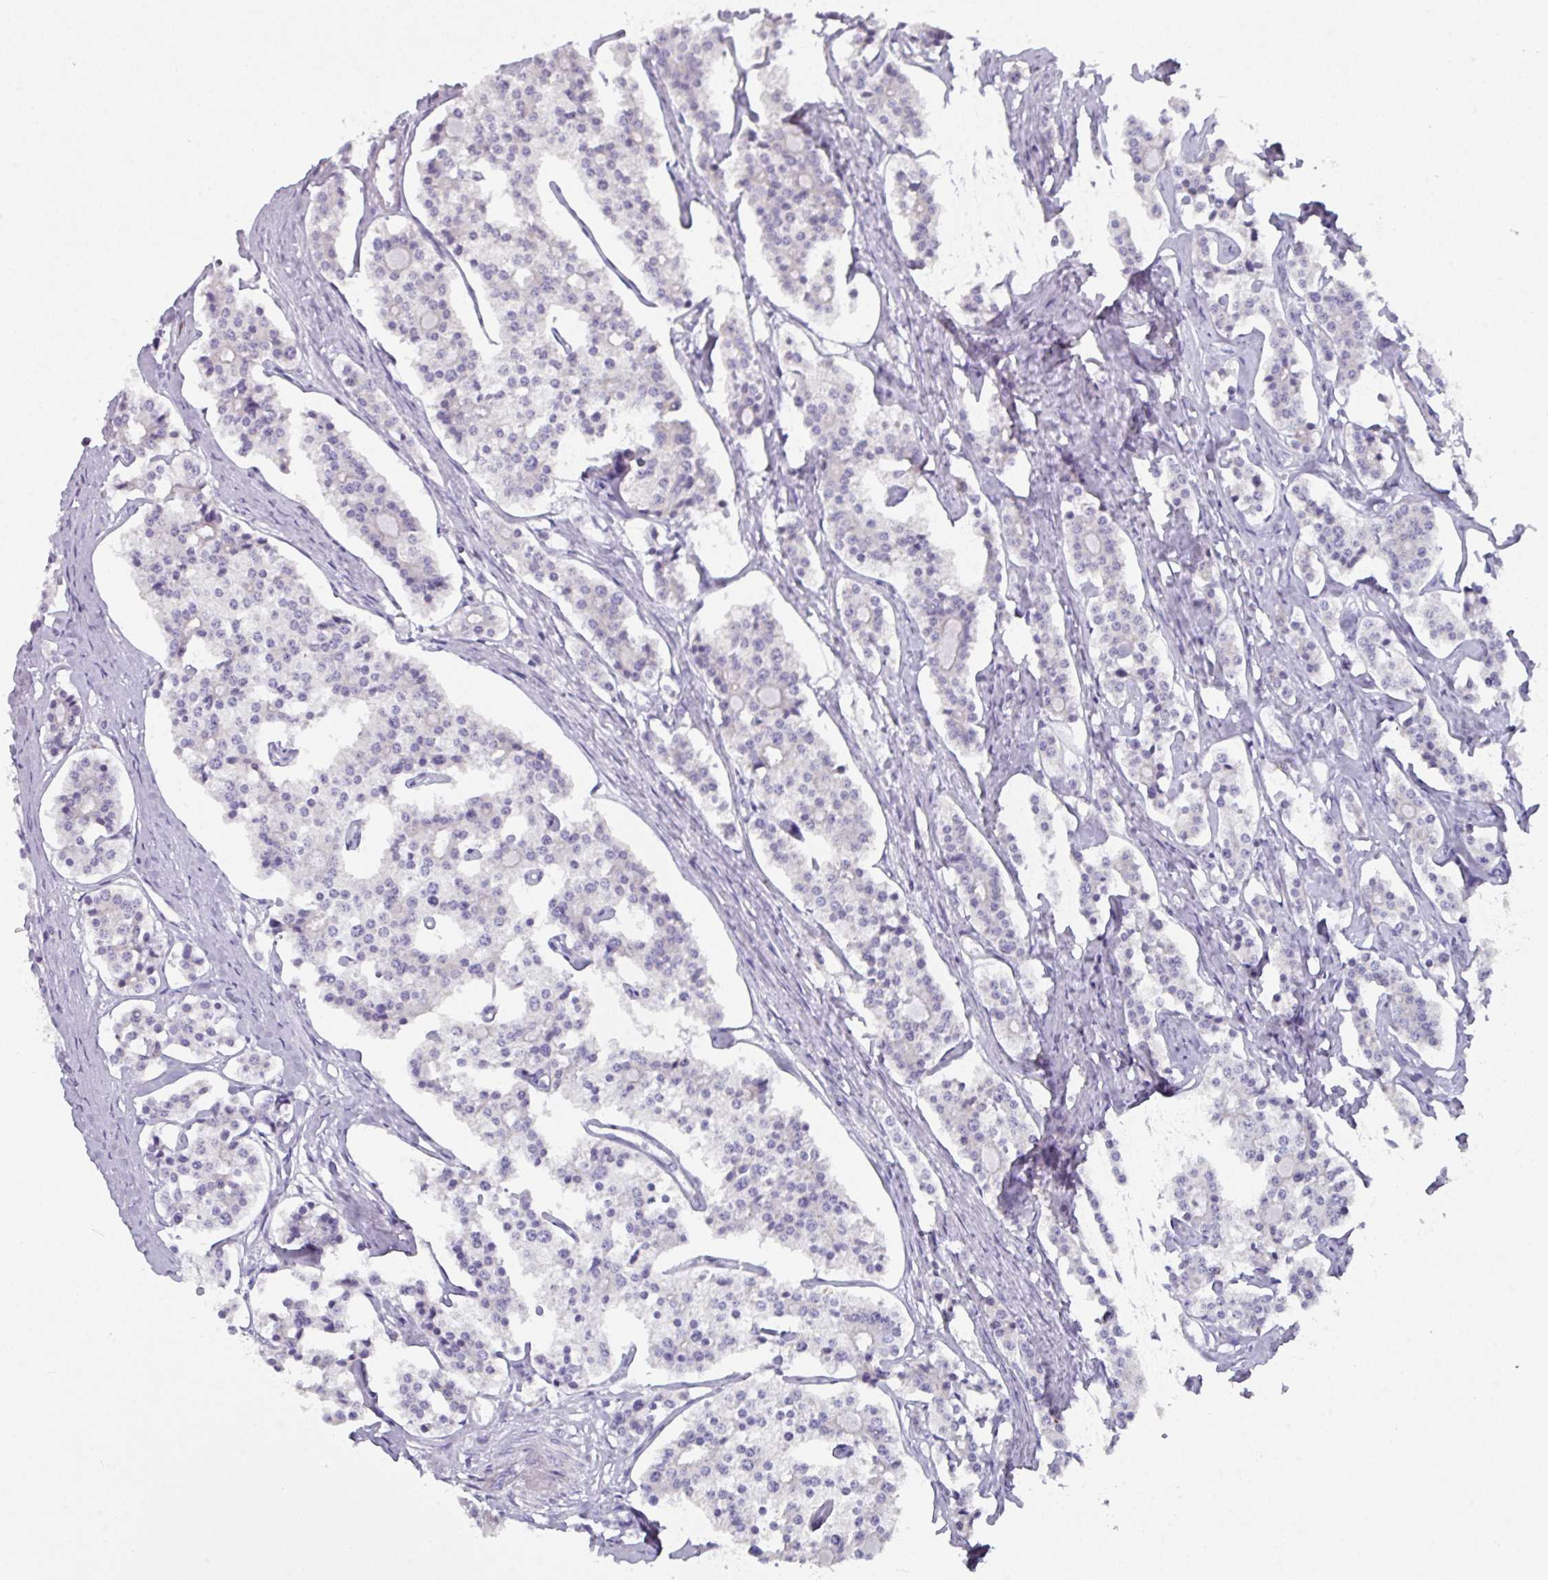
{"staining": {"intensity": "negative", "quantity": "none", "location": "none"}, "tissue": "carcinoid", "cell_type": "Tumor cells", "image_type": "cancer", "snomed": [{"axis": "morphology", "description": "Carcinoid, malignant, NOS"}, {"axis": "topography", "description": "Small intestine"}], "caption": "Protein analysis of carcinoid reveals no significant expression in tumor cells.", "gene": "DCAF12L2", "patient": {"sex": "male", "age": 63}}